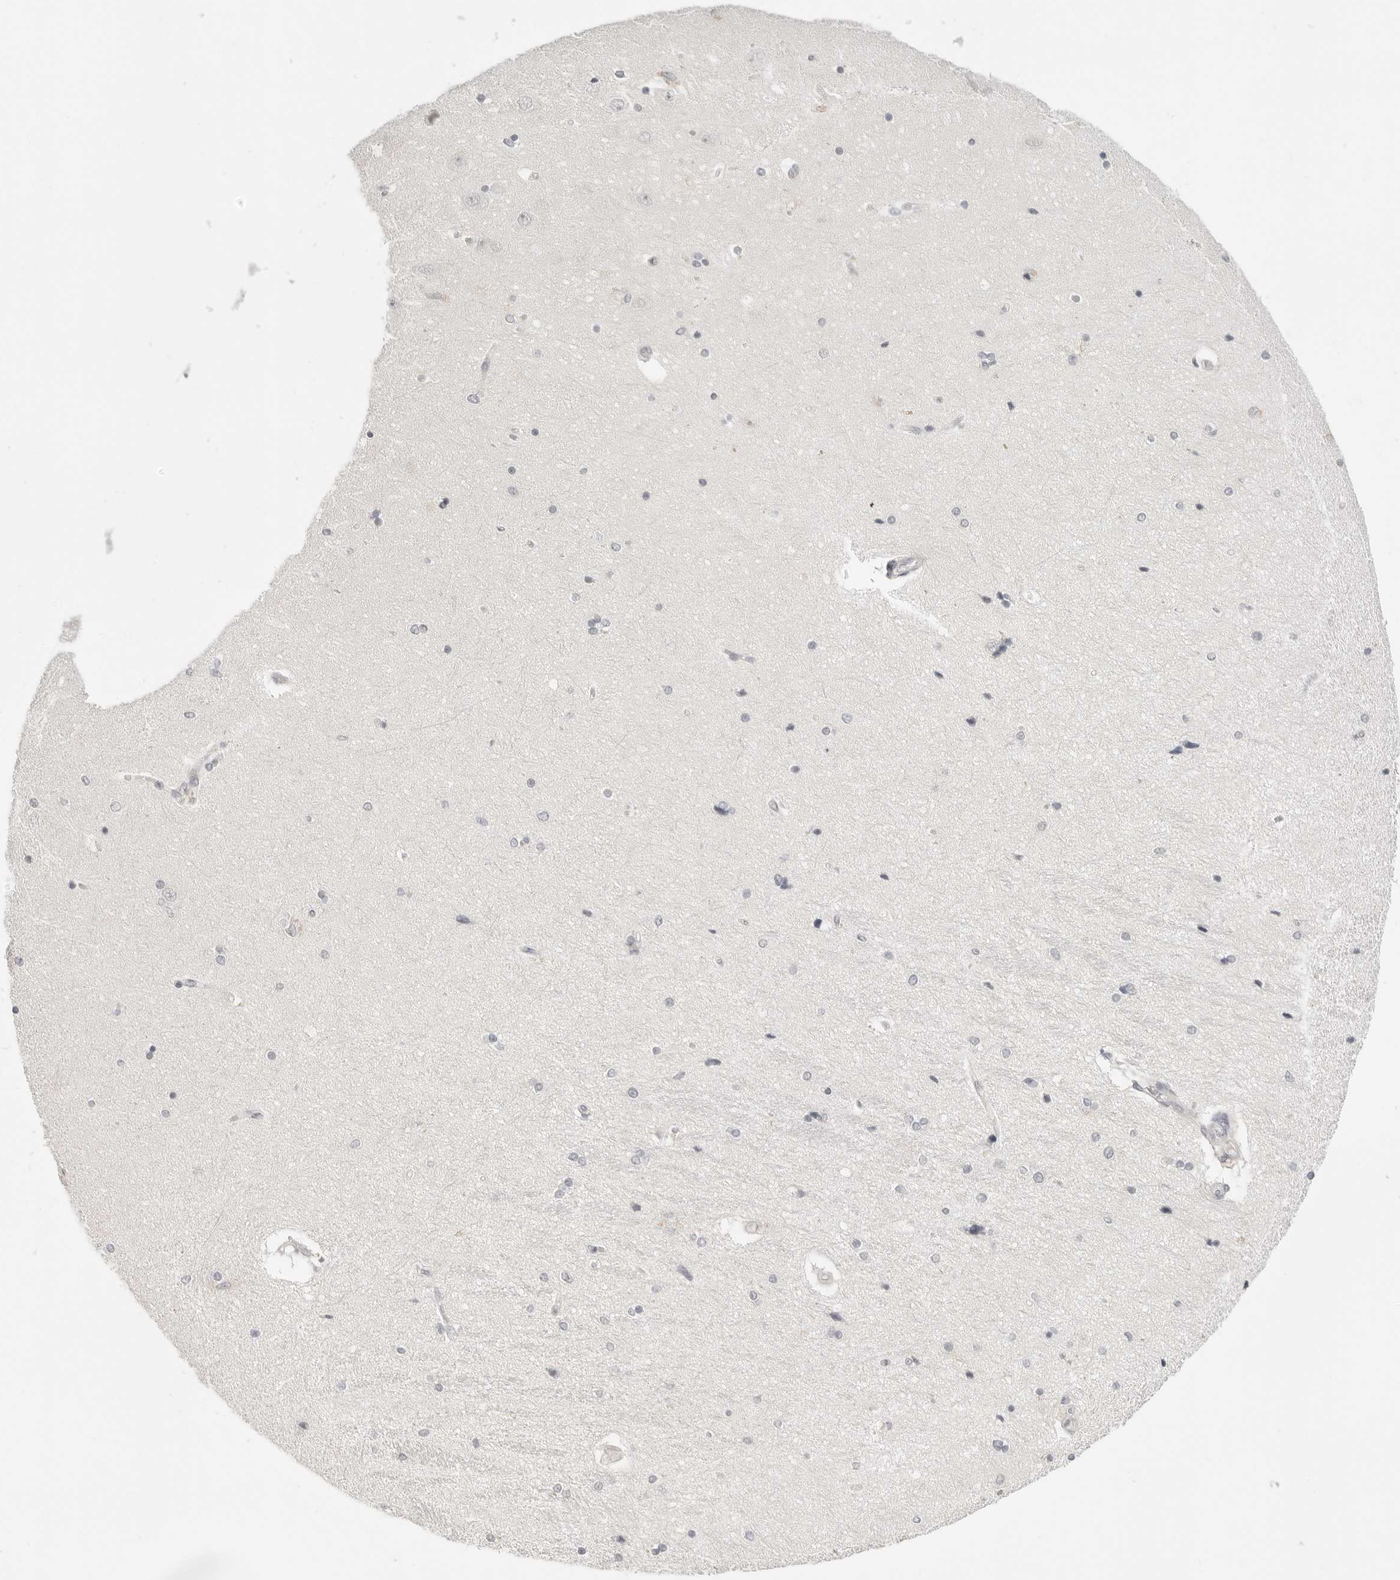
{"staining": {"intensity": "negative", "quantity": "none", "location": "none"}, "tissue": "hippocampus", "cell_type": "Glial cells", "image_type": "normal", "snomed": [{"axis": "morphology", "description": "Normal tissue, NOS"}, {"axis": "topography", "description": "Hippocampus"}], "caption": "An immunohistochemistry photomicrograph of benign hippocampus is shown. There is no staining in glial cells of hippocampus.", "gene": "KLK11", "patient": {"sex": "female", "age": 54}}